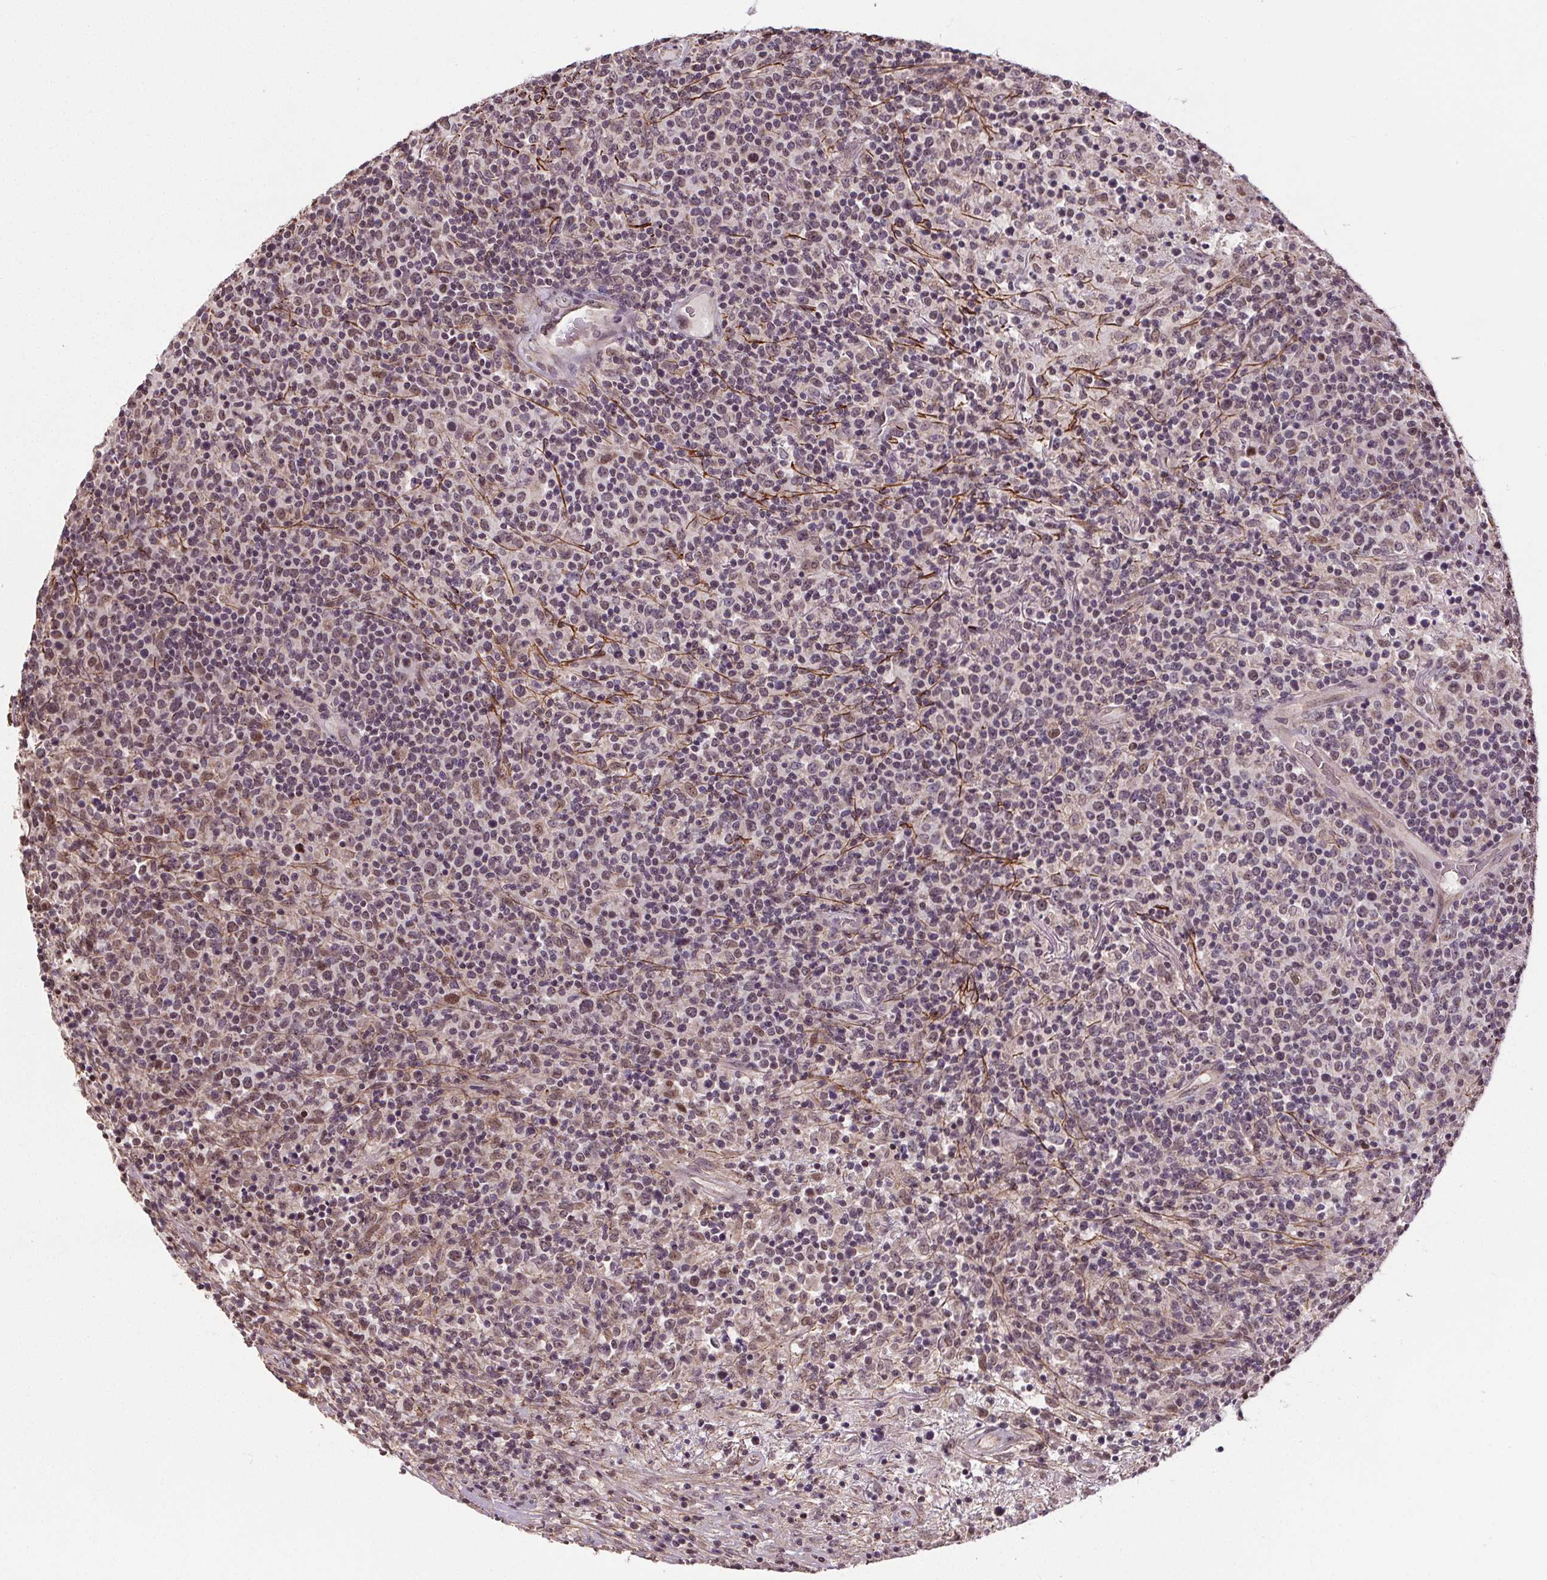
{"staining": {"intensity": "moderate", "quantity": "<25%", "location": "nuclear"}, "tissue": "lymphoma", "cell_type": "Tumor cells", "image_type": "cancer", "snomed": [{"axis": "morphology", "description": "Malignant lymphoma, non-Hodgkin's type, High grade"}, {"axis": "topography", "description": "Lung"}], "caption": "The micrograph reveals staining of malignant lymphoma, non-Hodgkin's type (high-grade), revealing moderate nuclear protein staining (brown color) within tumor cells. Immunohistochemistry (ihc) stains the protein of interest in brown and the nuclei are stained blue.", "gene": "KIAA0232", "patient": {"sex": "male", "age": 79}}